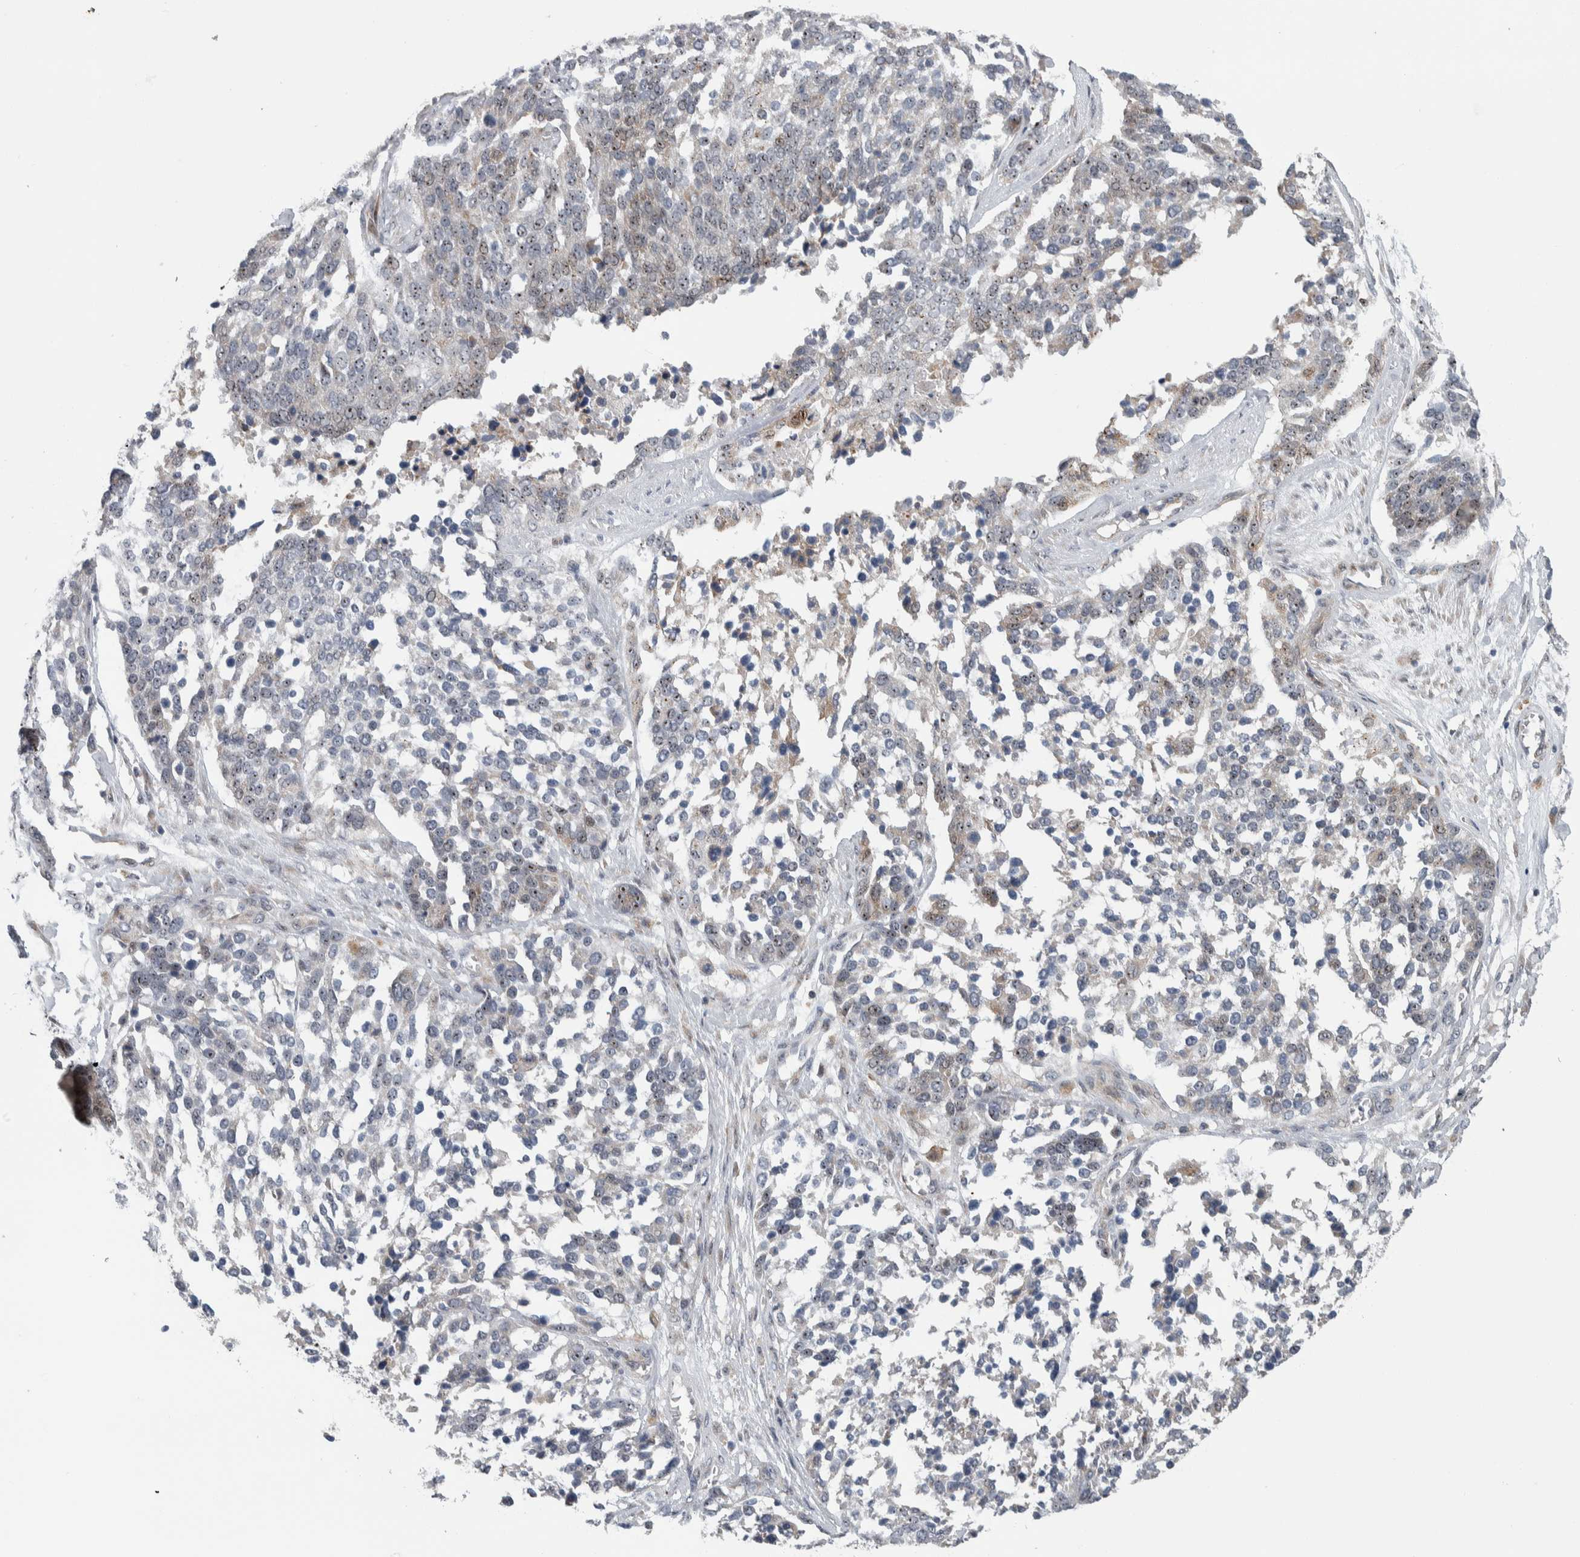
{"staining": {"intensity": "strong", "quantity": "<25%", "location": "nuclear"}, "tissue": "ovarian cancer", "cell_type": "Tumor cells", "image_type": "cancer", "snomed": [{"axis": "morphology", "description": "Cystadenocarcinoma, serous, NOS"}, {"axis": "topography", "description": "Ovary"}], "caption": "Strong nuclear staining for a protein is present in approximately <25% of tumor cells of ovarian cancer (serous cystadenocarcinoma) using IHC.", "gene": "PRRG4", "patient": {"sex": "female", "age": 44}}